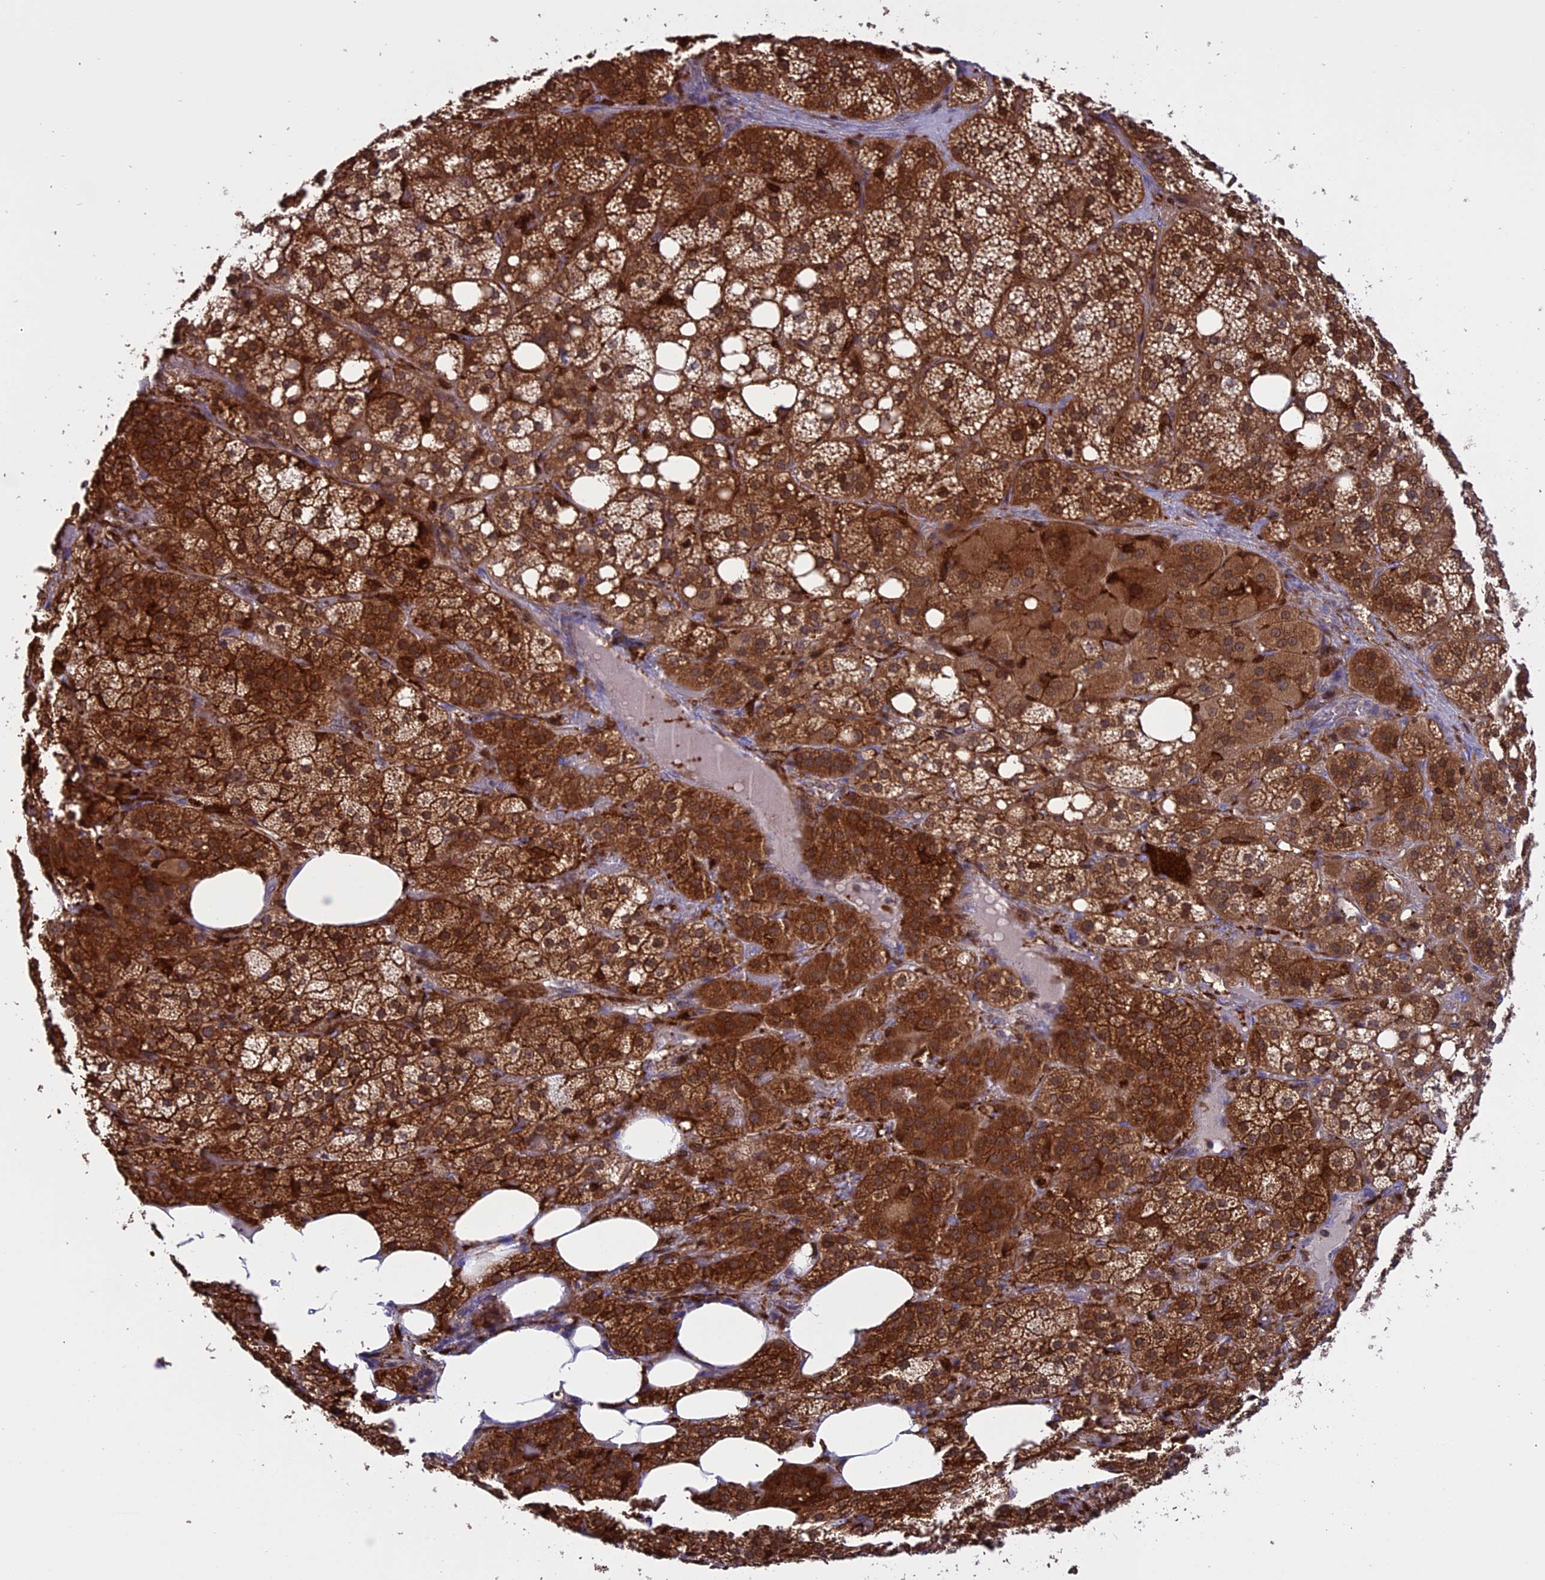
{"staining": {"intensity": "strong", "quantity": ">75%", "location": "cytoplasmic/membranous"}, "tissue": "adrenal gland", "cell_type": "Glandular cells", "image_type": "normal", "snomed": [{"axis": "morphology", "description": "Normal tissue, NOS"}, {"axis": "topography", "description": "Adrenal gland"}], "caption": "High-magnification brightfield microscopy of unremarkable adrenal gland stained with DAB (3,3'-diaminobenzidine) (brown) and counterstained with hematoxylin (blue). glandular cells exhibit strong cytoplasmic/membranous staining is seen in approximately>75% of cells.", "gene": "ARHGAP18", "patient": {"sex": "female", "age": 59}}